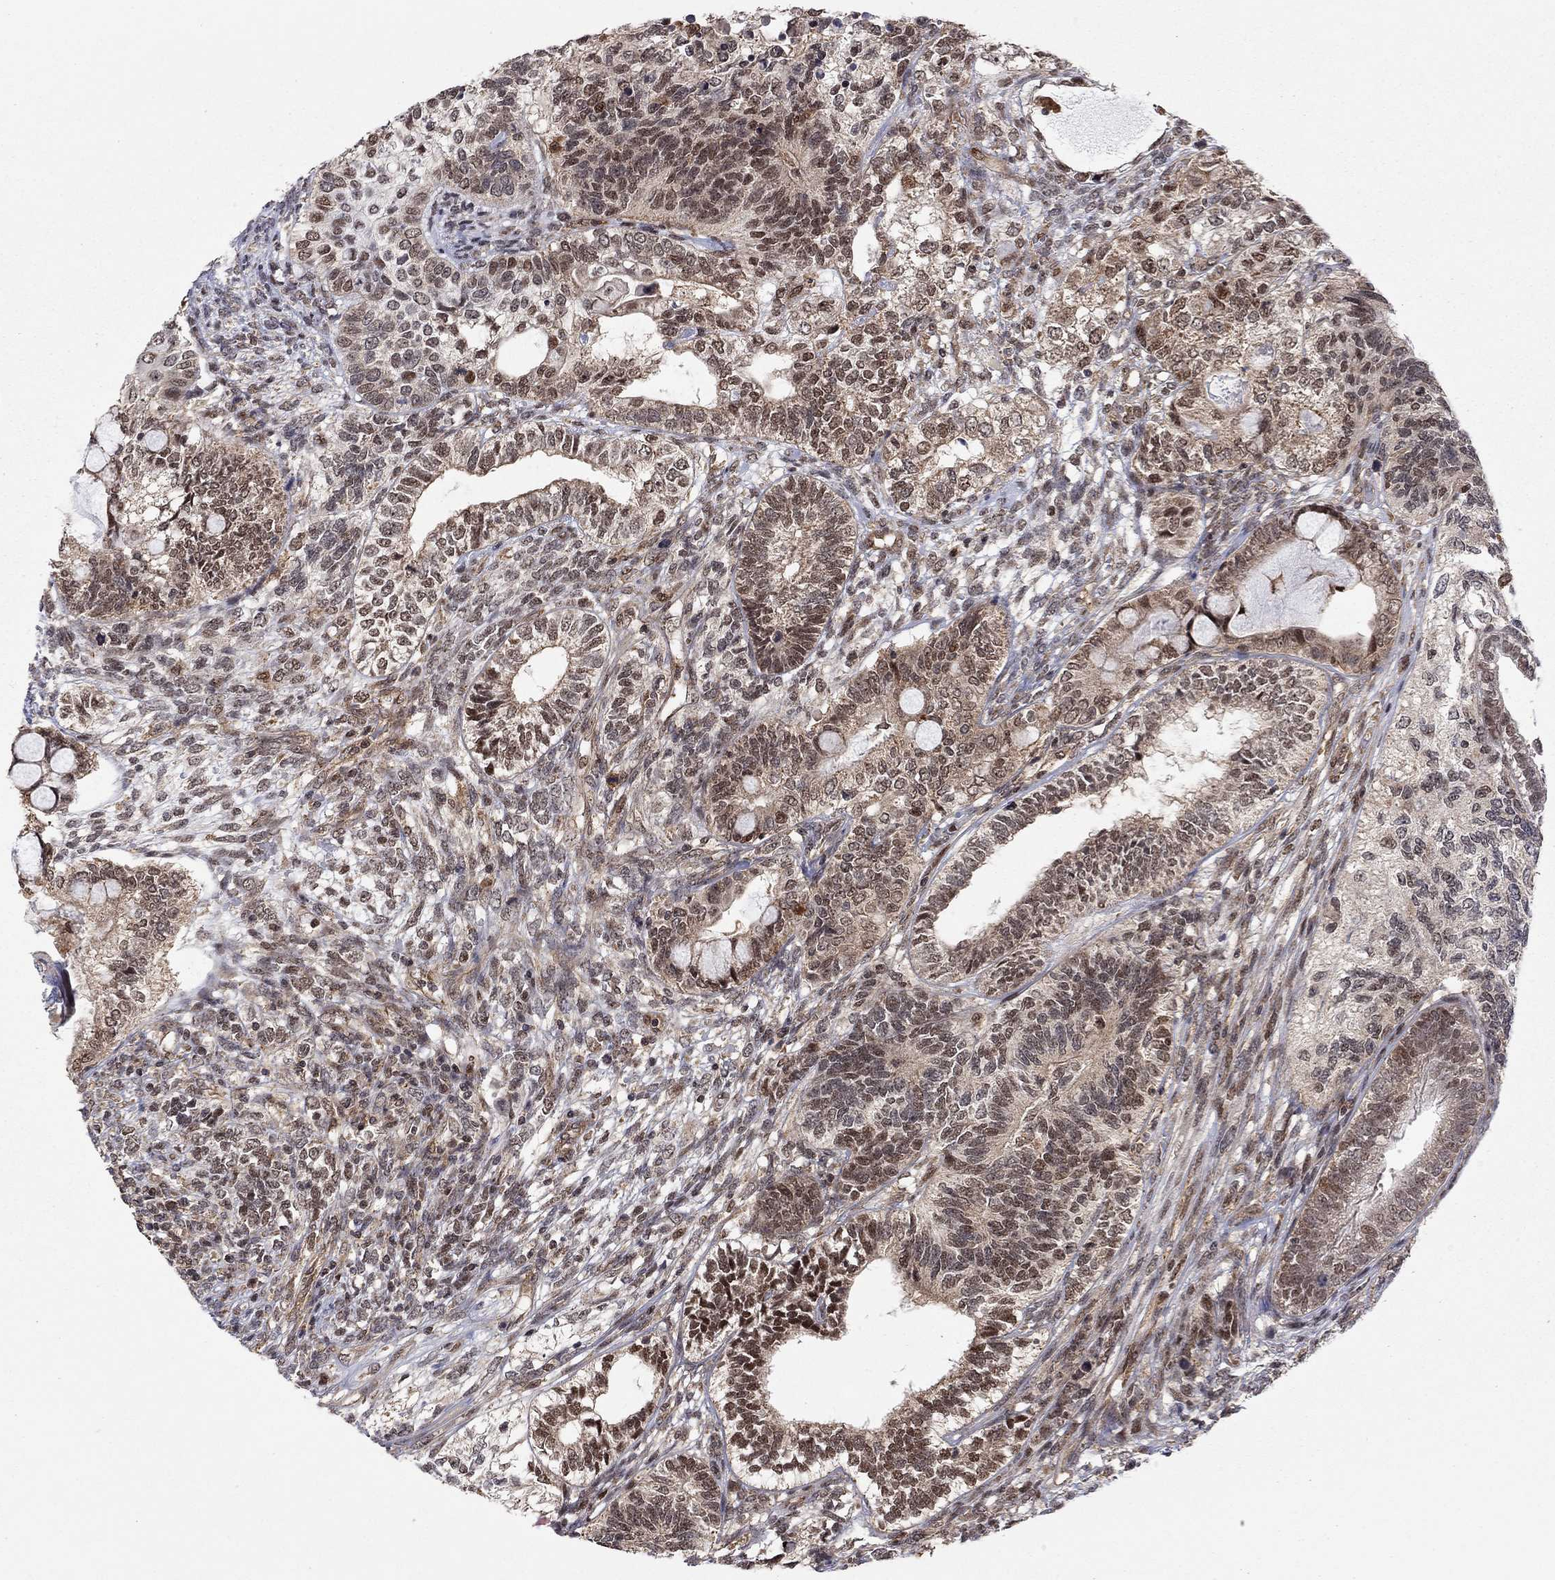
{"staining": {"intensity": "strong", "quantity": "<25%", "location": "nuclear"}, "tissue": "testis cancer", "cell_type": "Tumor cells", "image_type": "cancer", "snomed": [{"axis": "morphology", "description": "Seminoma, NOS"}, {"axis": "morphology", "description": "Carcinoma, Embryonal, NOS"}, {"axis": "topography", "description": "Testis"}], "caption": "A brown stain labels strong nuclear positivity of a protein in human testis embryonal carcinoma tumor cells. The protein of interest is stained brown, and the nuclei are stained in blue (DAB IHC with brightfield microscopy, high magnification).", "gene": "TDP1", "patient": {"sex": "male", "age": 41}}